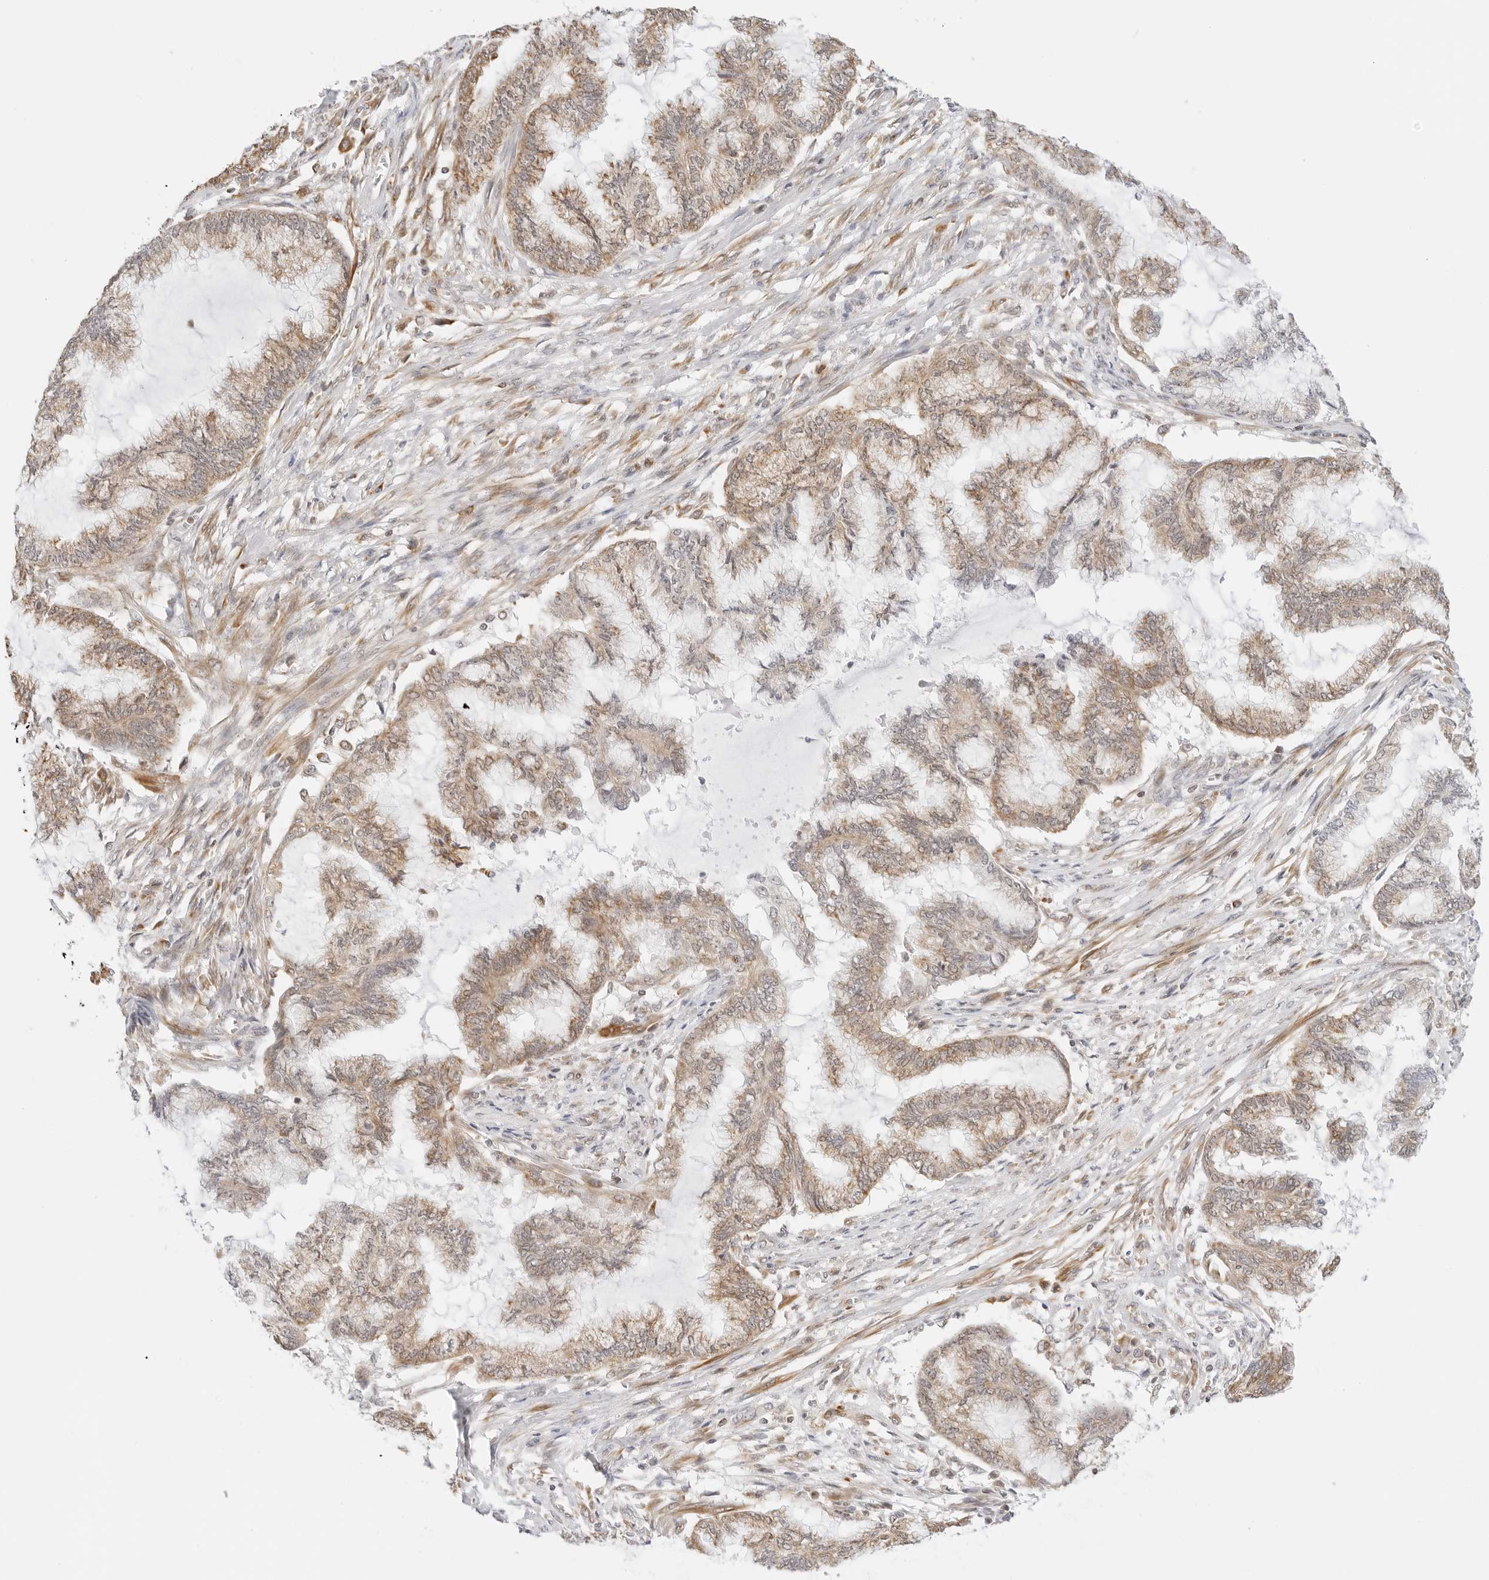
{"staining": {"intensity": "weak", "quantity": ">75%", "location": "cytoplasmic/membranous"}, "tissue": "endometrial cancer", "cell_type": "Tumor cells", "image_type": "cancer", "snomed": [{"axis": "morphology", "description": "Adenocarcinoma, NOS"}, {"axis": "topography", "description": "Endometrium"}], "caption": "Immunohistochemistry of endometrial cancer (adenocarcinoma) reveals low levels of weak cytoplasmic/membranous expression in approximately >75% of tumor cells.", "gene": "GORAB", "patient": {"sex": "female", "age": 86}}